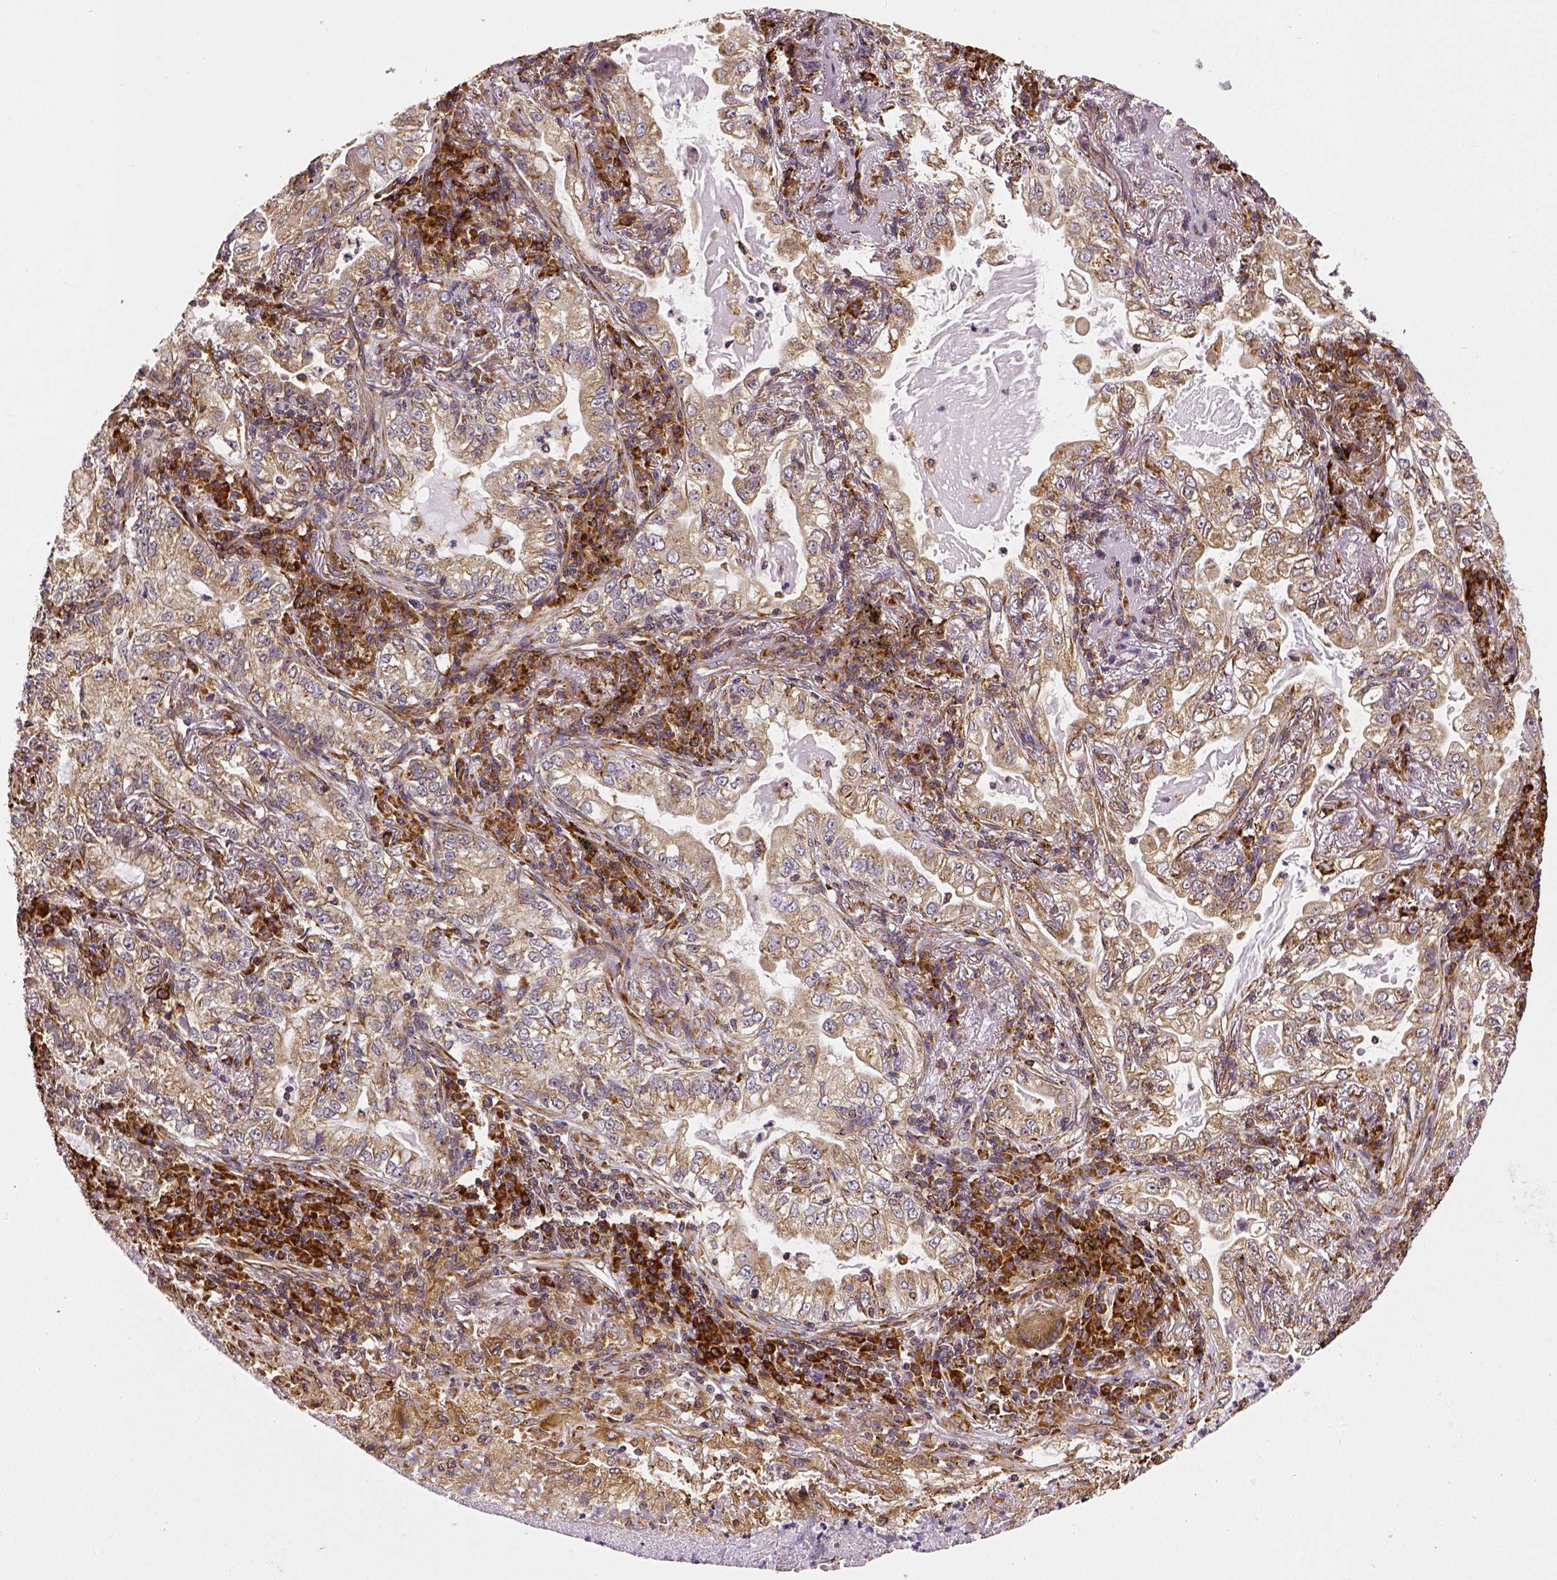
{"staining": {"intensity": "weak", "quantity": ">75%", "location": "cytoplasmic/membranous"}, "tissue": "lung cancer", "cell_type": "Tumor cells", "image_type": "cancer", "snomed": [{"axis": "morphology", "description": "Adenocarcinoma, NOS"}, {"axis": "topography", "description": "Lung"}], "caption": "This photomicrograph demonstrates adenocarcinoma (lung) stained with immunohistochemistry to label a protein in brown. The cytoplasmic/membranous of tumor cells show weak positivity for the protein. Nuclei are counter-stained blue.", "gene": "MTDH", "patient": {"sex": "female", "age": 73}}